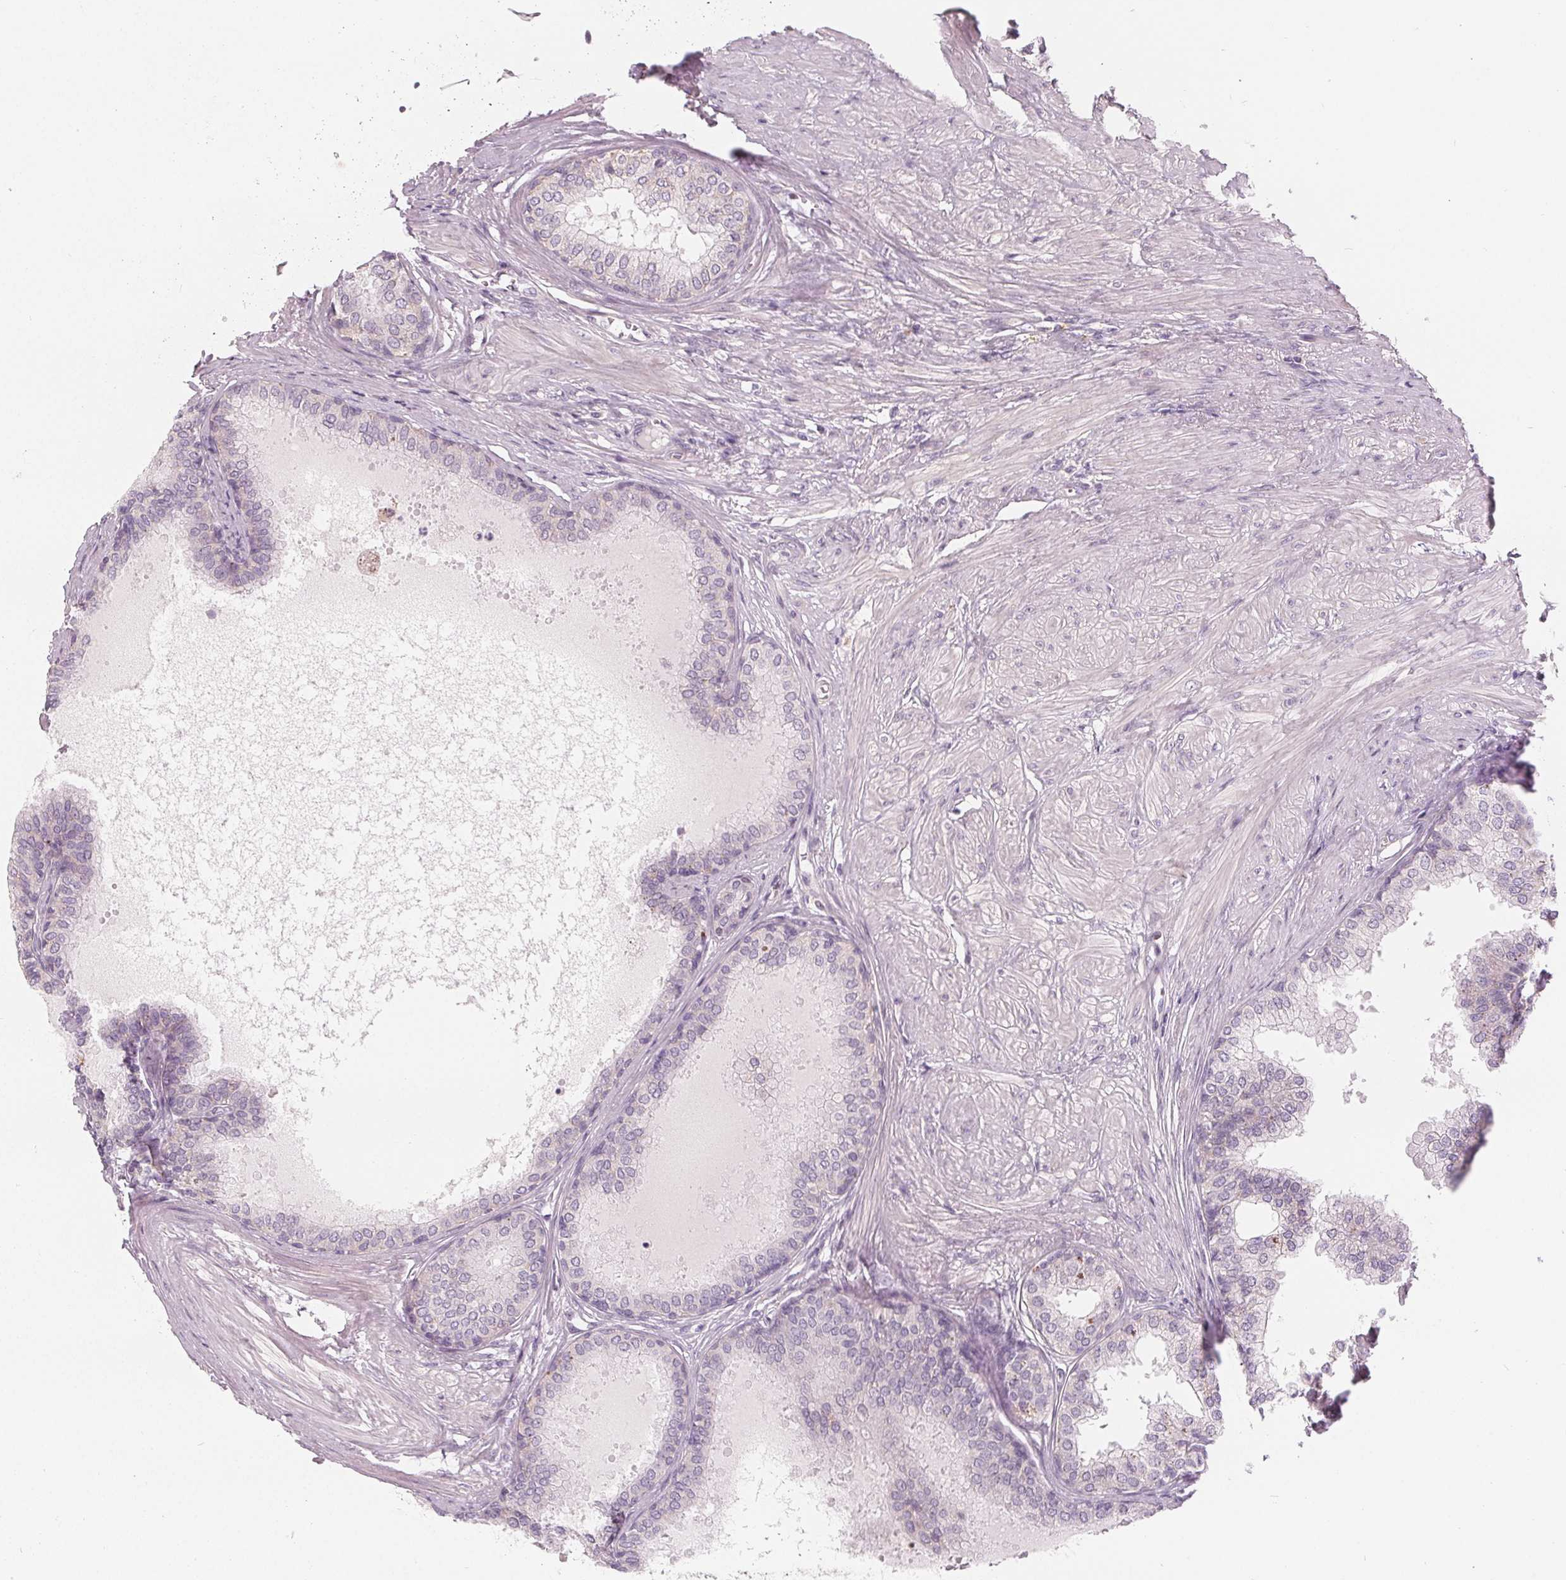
{"staining": {"intensity": "negative", "quantity": "none", "location": "none"}, "tissue": "prostate", "cell_type": "Glandular cells", "image_type": "normal", "snomed": [{"axis": "morphology", "description": "Normal tissue, NOS"}, {"axis": "topography", "description": "Prostate"}, {"axis": "topography", "description": "Peripheral nerve tissue"}], "caption": "An immunohistochemistry micrograph of benign prostate is shown. There is no staining in glandular cells of prostate. (Brightfield microscopy of DAB immunohistochemistry at high magnification).", "gene": "HOPX", "patient": {"sex": "male", "age": 55}}